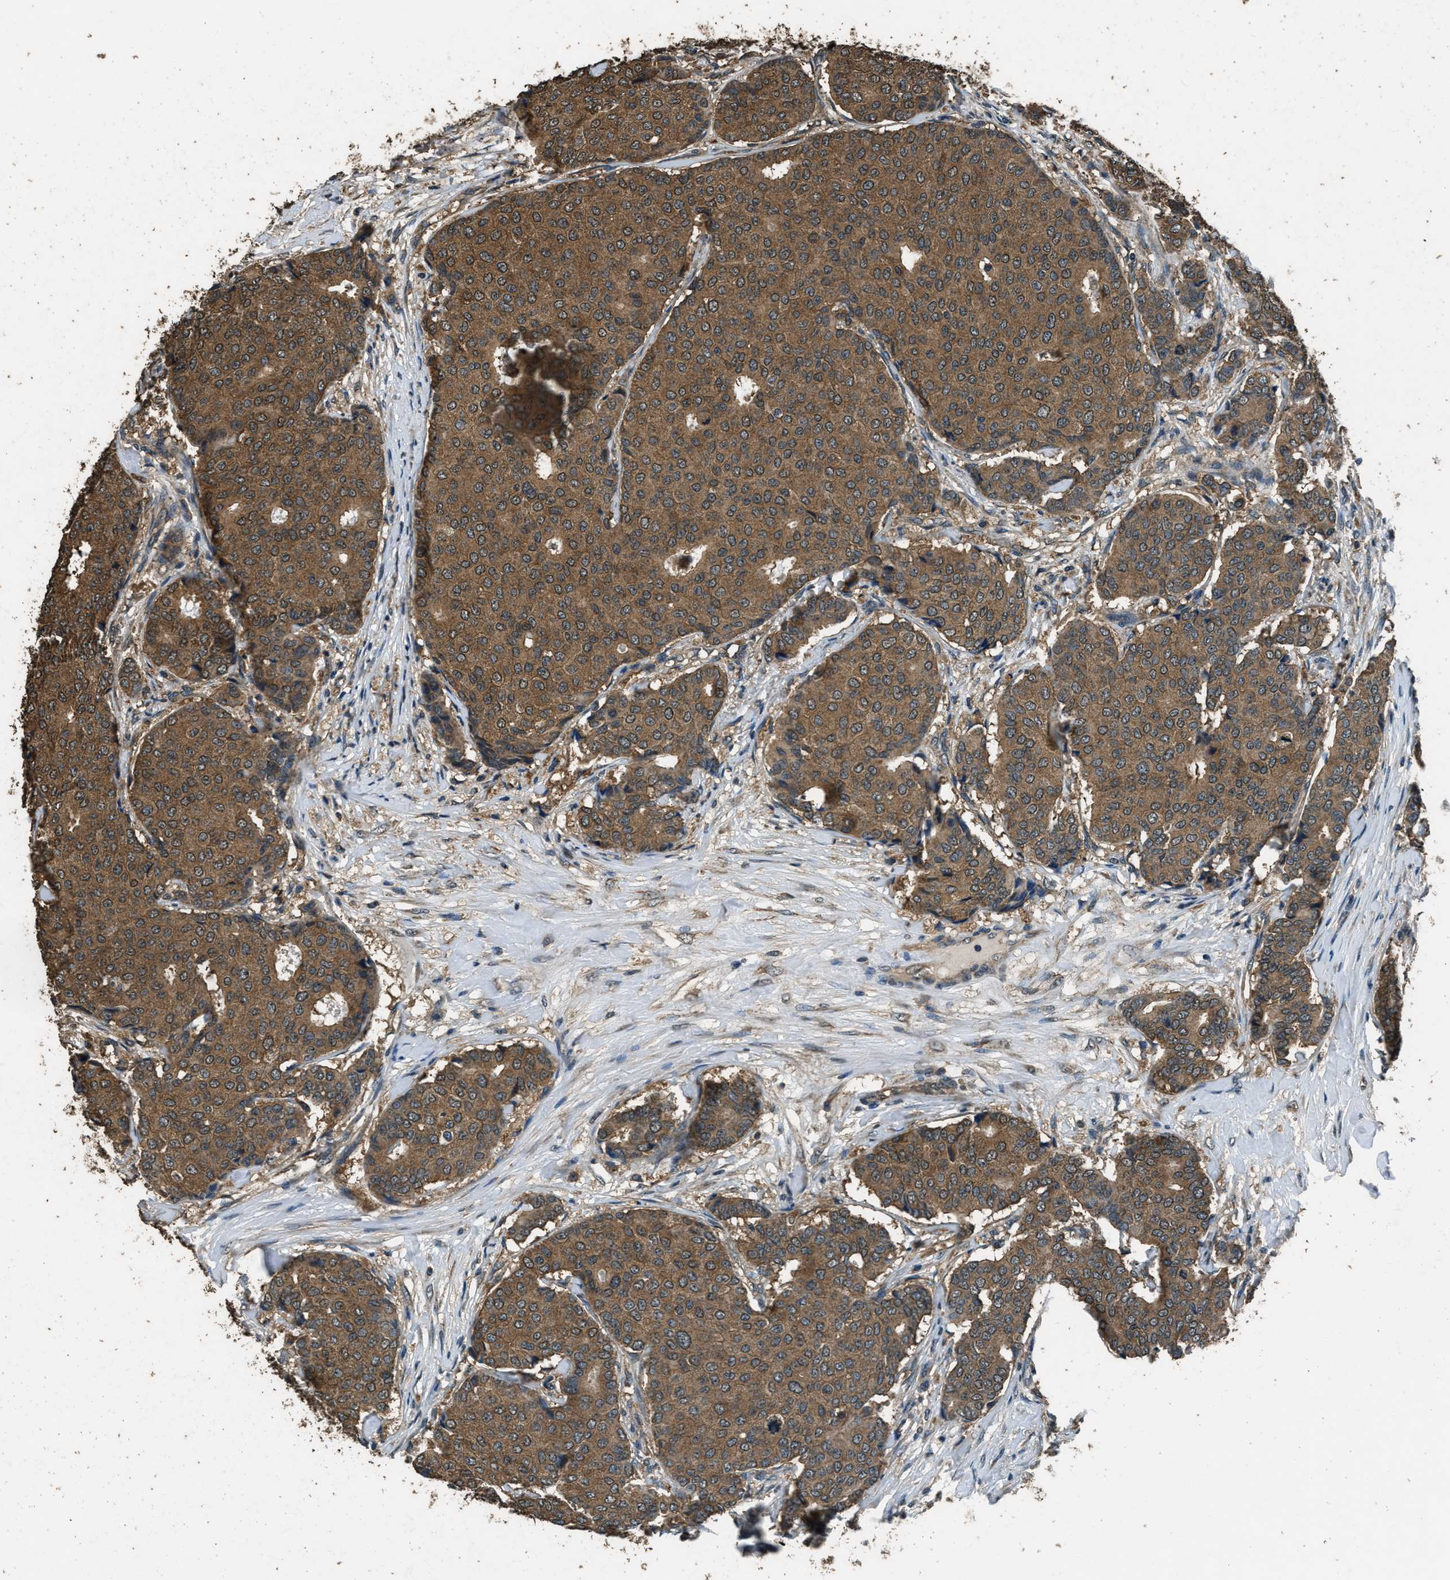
{"staining": {"intensity": "moderate", "quantity": ">75%", "location": "cytoplasmic/membranous"}, "tissue": "breast cancer", "cell_type": "Tumor cells", "image_type": "cancer", "snomed": [{"axis": "morphology", "description": "Duct carcinoma"}, {"axis": "topography", "description": "Breast"}], "caption": "Invasive ductal carcinoma (breast) stained with a protein marker demonstrates moderate staining in tumor cells.", "gene": "SALL3", "patient": {"sex": "female", "age": 75}}